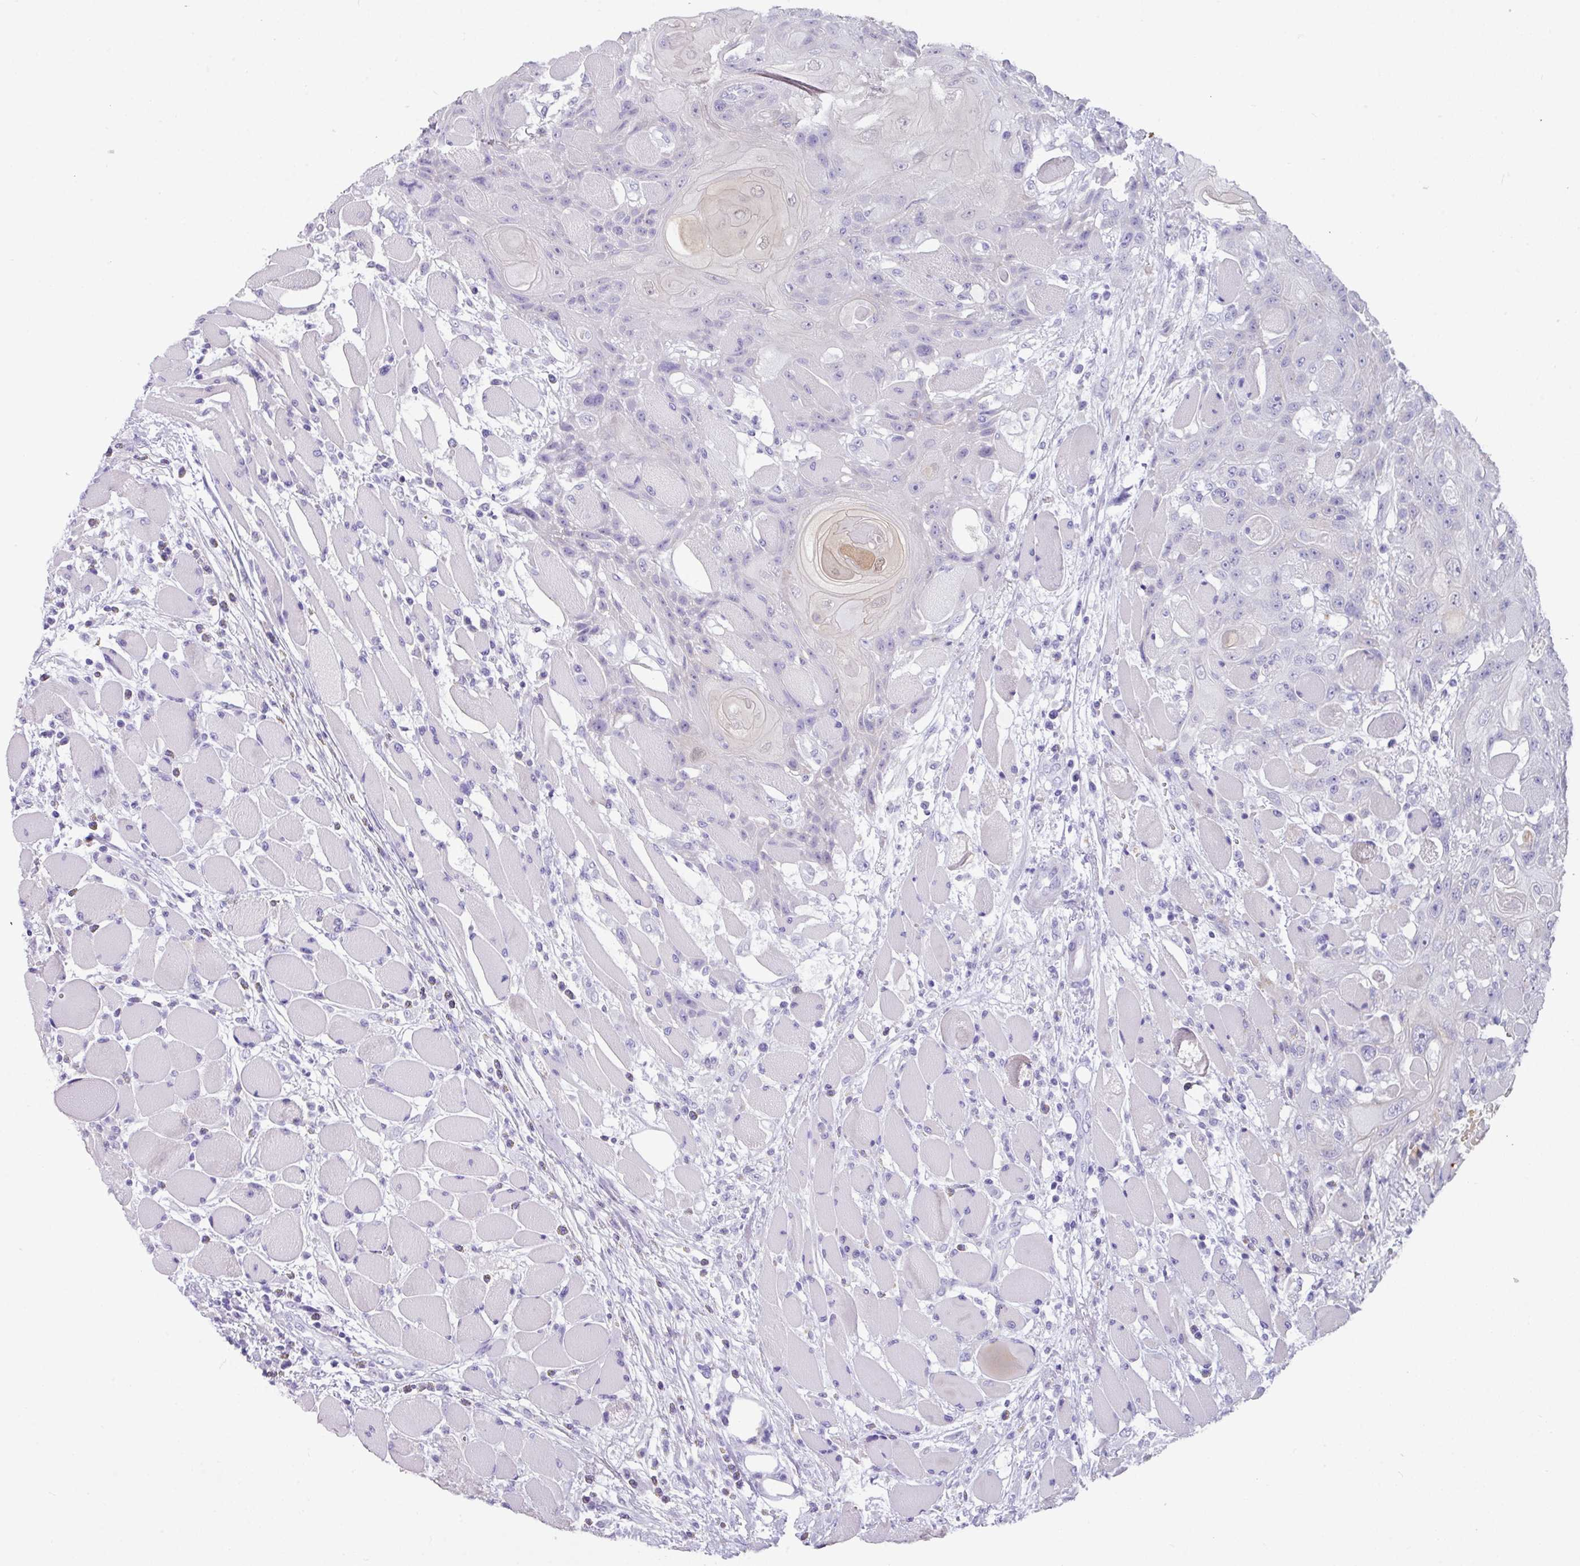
{"staining": {"intensity": "negative", "quantity": "none", "location": "none"}, "tissue": "head and neck cancer", "cell_type": "Tumor cells", "image_type": "cancer", "snomed": [{"axis": "morphology", "description": "Squamous cell carcinoma, NOS"}, {"axis": "topography", "description": "Head-Neck"}], "caption": "The immunohistochemistry micrograph has no significant expression in tumor cells of head and neck cancer (squamous cell carcinoma) tissue.", "gene": "NCCRP1", "patient": {"sex": "female", "age": 43}}